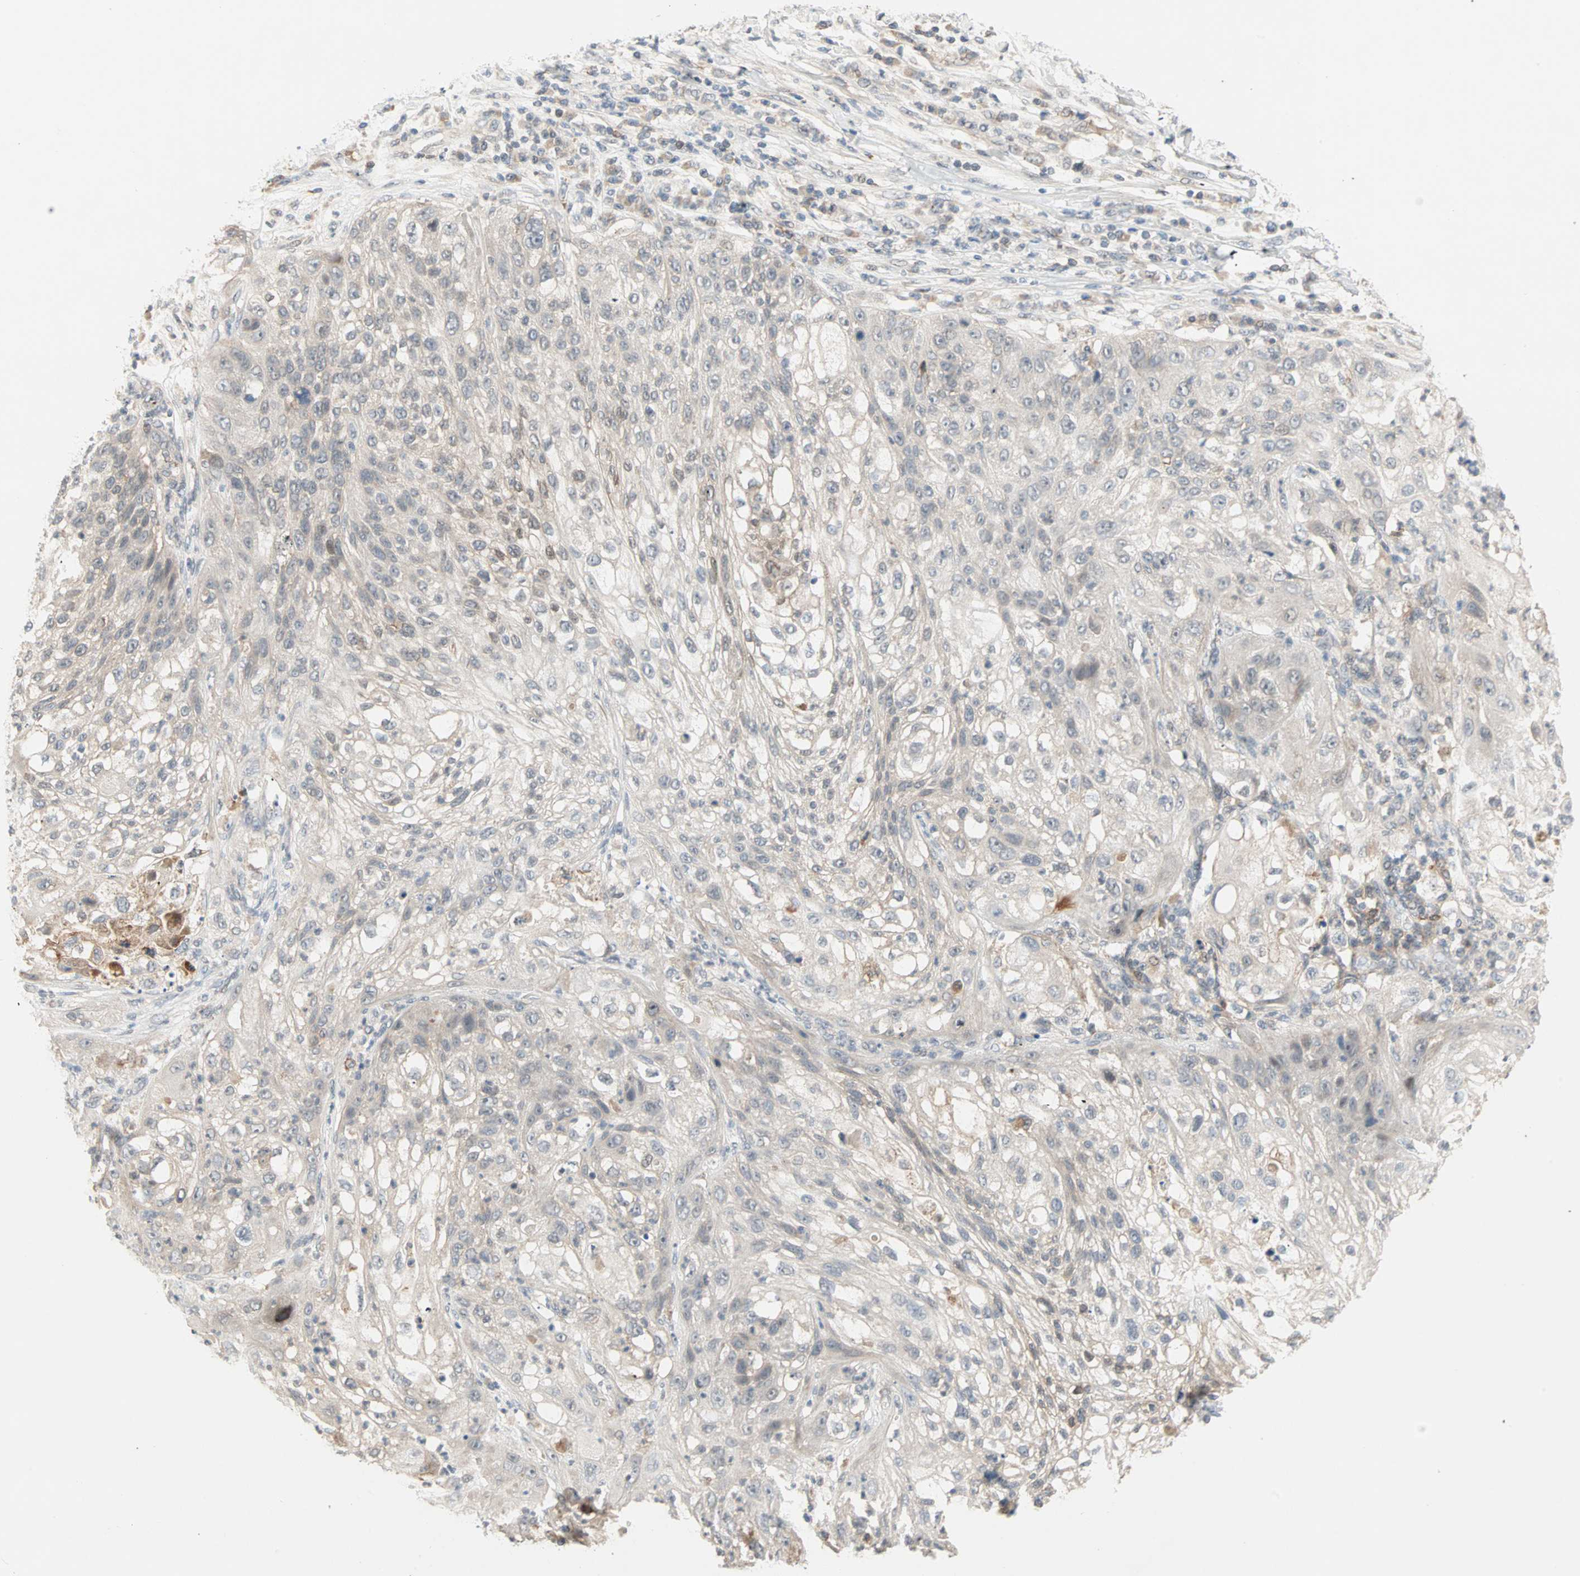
{"staining": {"intensity": "negative", "quantity": "none", "location": "none"}, "tissue": "lung cancer", "cell_type": "Tumor cells", "image_type": "cancer", "snomed": [{"axis": "morphology", "description": "Inflammation, NOS"}, {"axis": "morphology", "description": "Squamous cell carcinoma, NOS"}, {"axis": "topography", "description": "Lymph node"}, {"axis": "topography", "description": "Soft tissue"}, {"axis": "topography", "description": "Lung"}], "caption": "Tumor cells show no significant protein positivity in squamous cell carcinoma (lung).", "gene": "PROS1", "patient": {"sex": "male", "age": 66}}